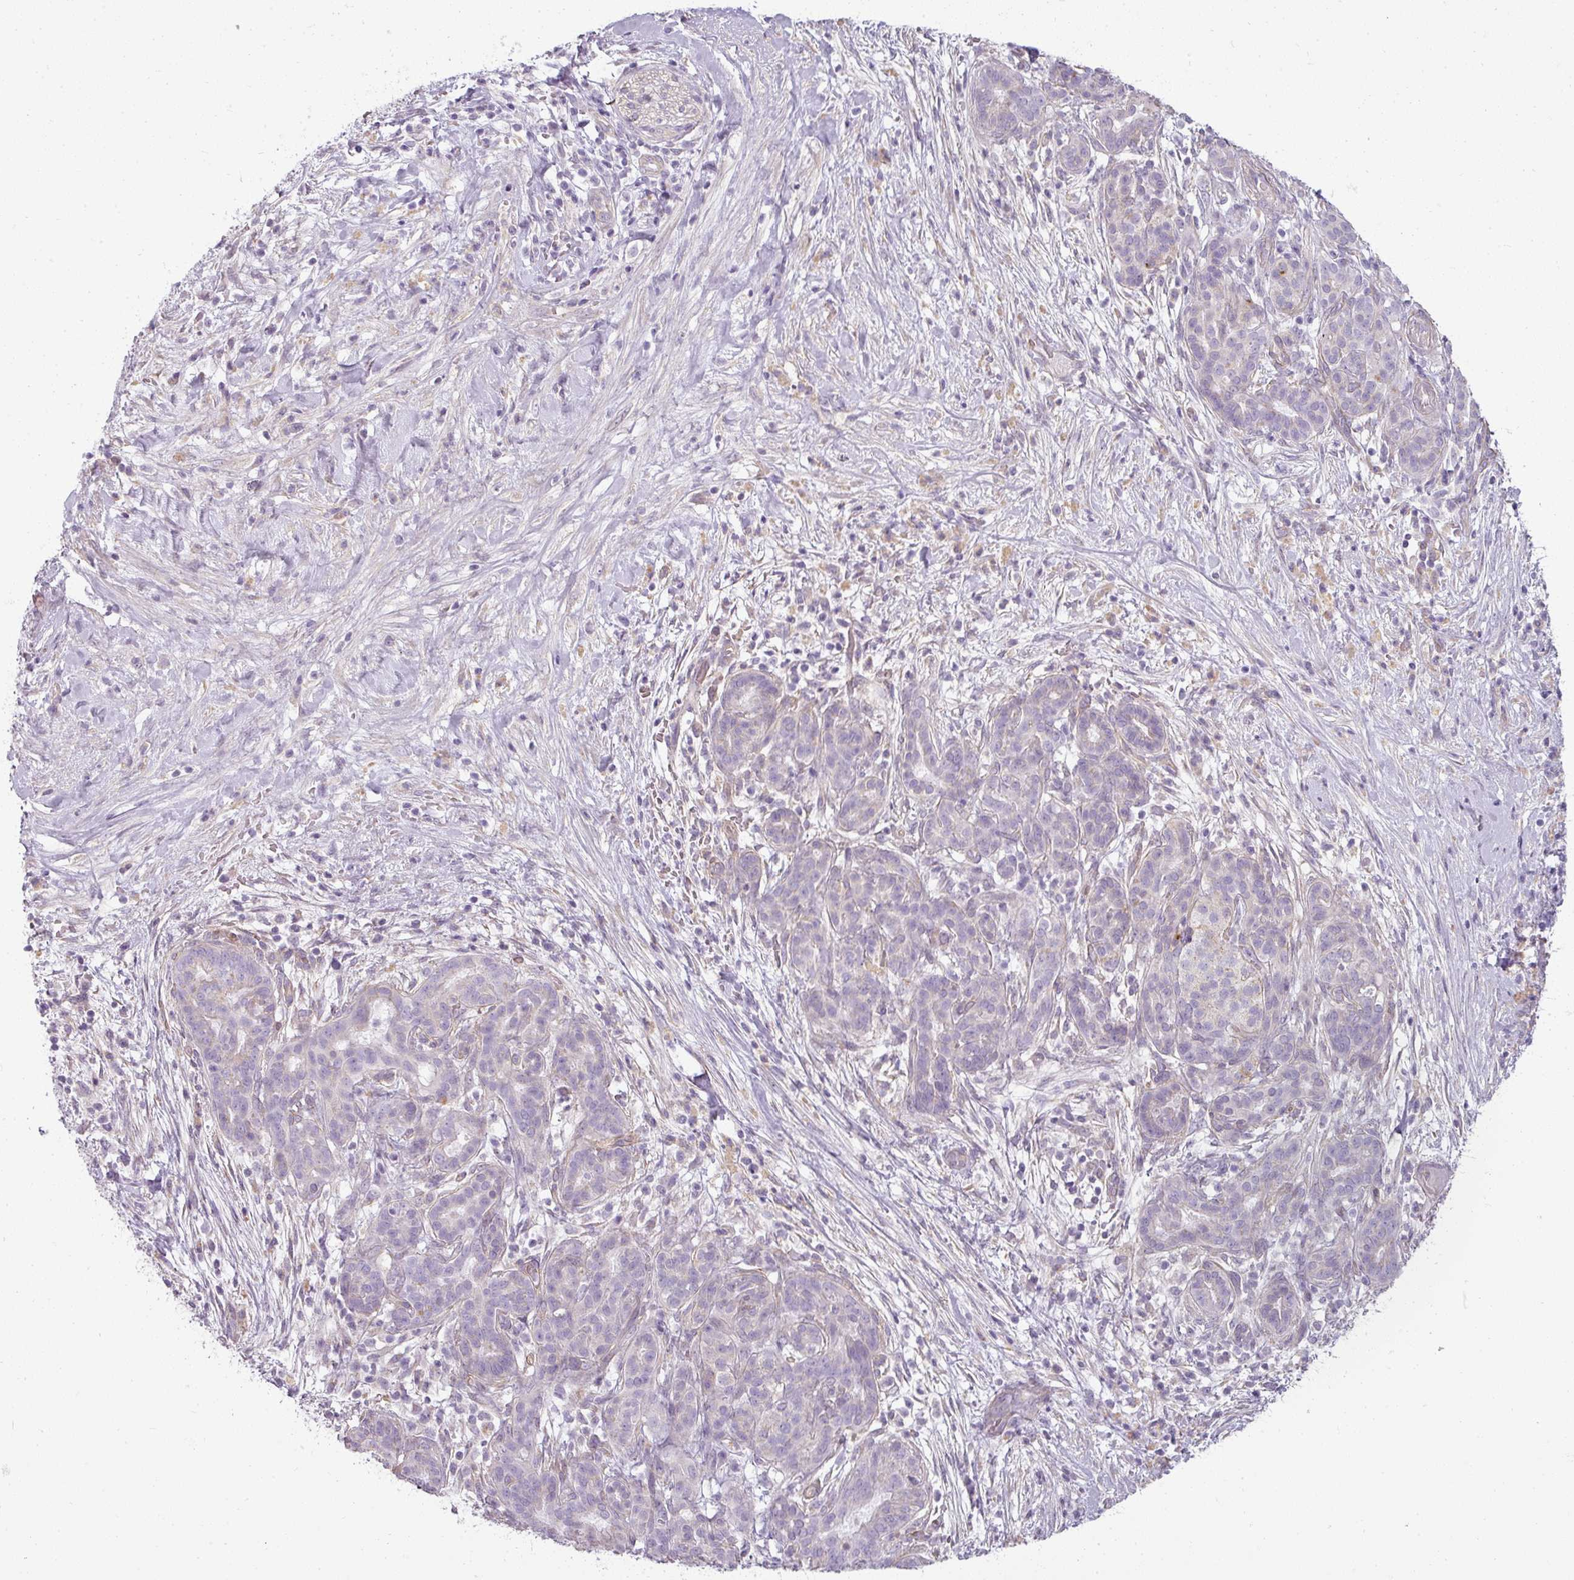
{"staining": {"intensity": "negative", "quantity": "none", "location": "none"}, "tissue": "pancreatic cancer", "cell_type": "Tumor cells", "image_type": "cancer", "snomed": [{"axis": "morphology", "description": "Adenocarcinoma, NOS"}, {"axis": "topography", "description": "Pancreas"}], "caption": "Tumor cells show no significant staining in pancreatic cancer (adenocarcinoma).", "gene": "ASB1", "patient": {"sex": "male", "age": 44}}